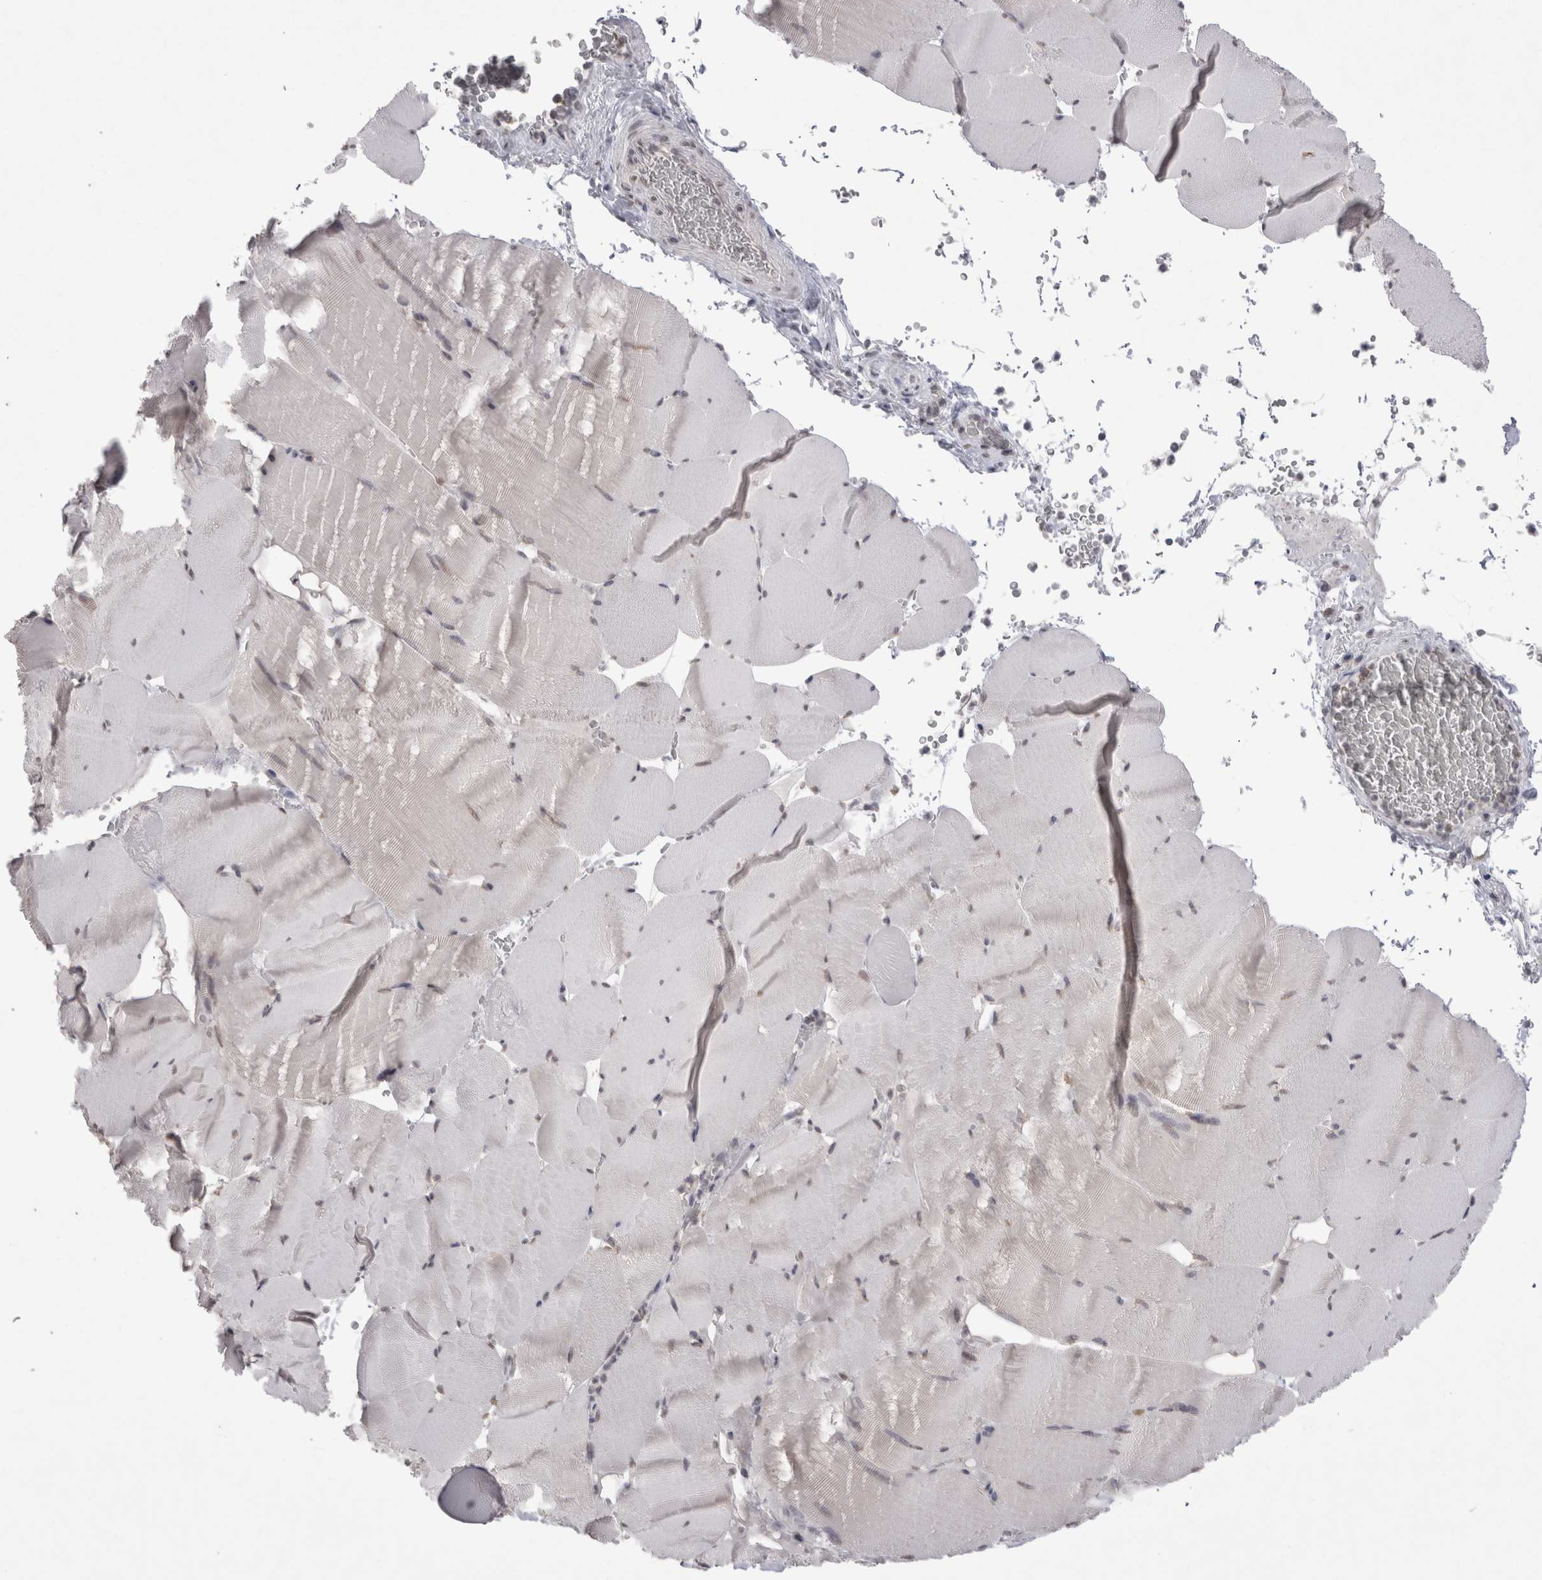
{"staining": {"intensity": "negative", "quantity": "none", "location": "none"}, "tissue": "skeletal muscle", "cell_type": "Myocytes", "image_type": "normal", "snomed": [{"axis": "morphology", "description": "Normal tissue, NOS"}, {"axis": "topography", "description": "Skeletal muscle"}], "caption": "Immunohistochemistry photomicrograph of benign skeletal muscle stained for a protein (brown), which reveals no positivity in myocytes.", "gene": "DDX4", "patient": {"sex": "male", "age": 62}}